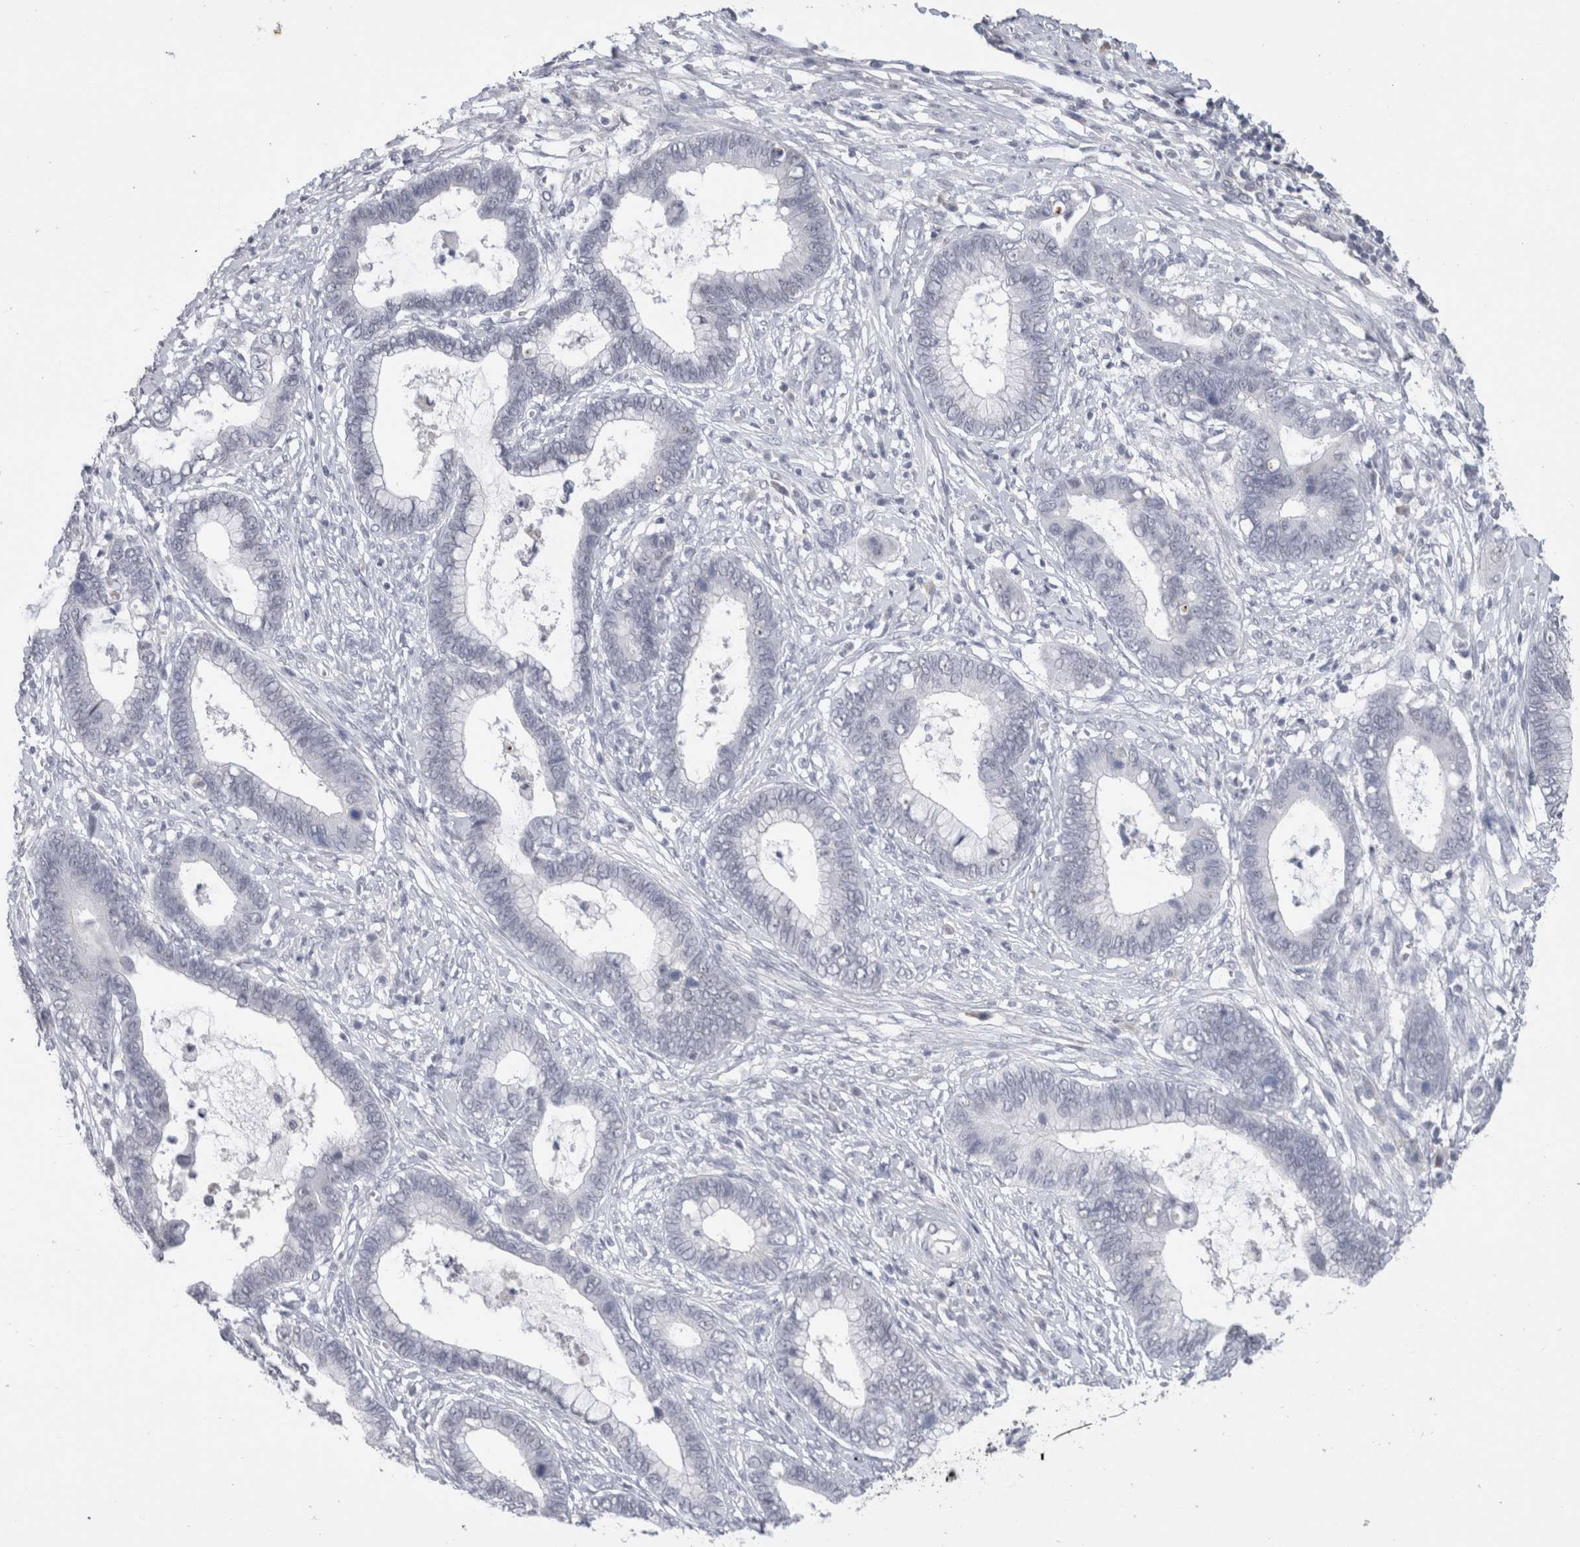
{"staining": {"intensity": "negative", "quantity": "none", "location": "none"}, "tissue": "cervical cancer", "cell_type": "Tumor cells", "image_type": "cancer", "snomed": [{"axis": "morphology", "description": "Adenocarcinoma, NOS"}, {"axis": "topography", "description": "Cervix"}], "caption": "An immunohistochemistry (IHC) micrograph of adenocarcinoma (cervical) is shown. There is no staining in tumor cells of adenocarcinoma (cervical).", "gene": "CADM3", "patient": {"sex": "female", "age": 44}}